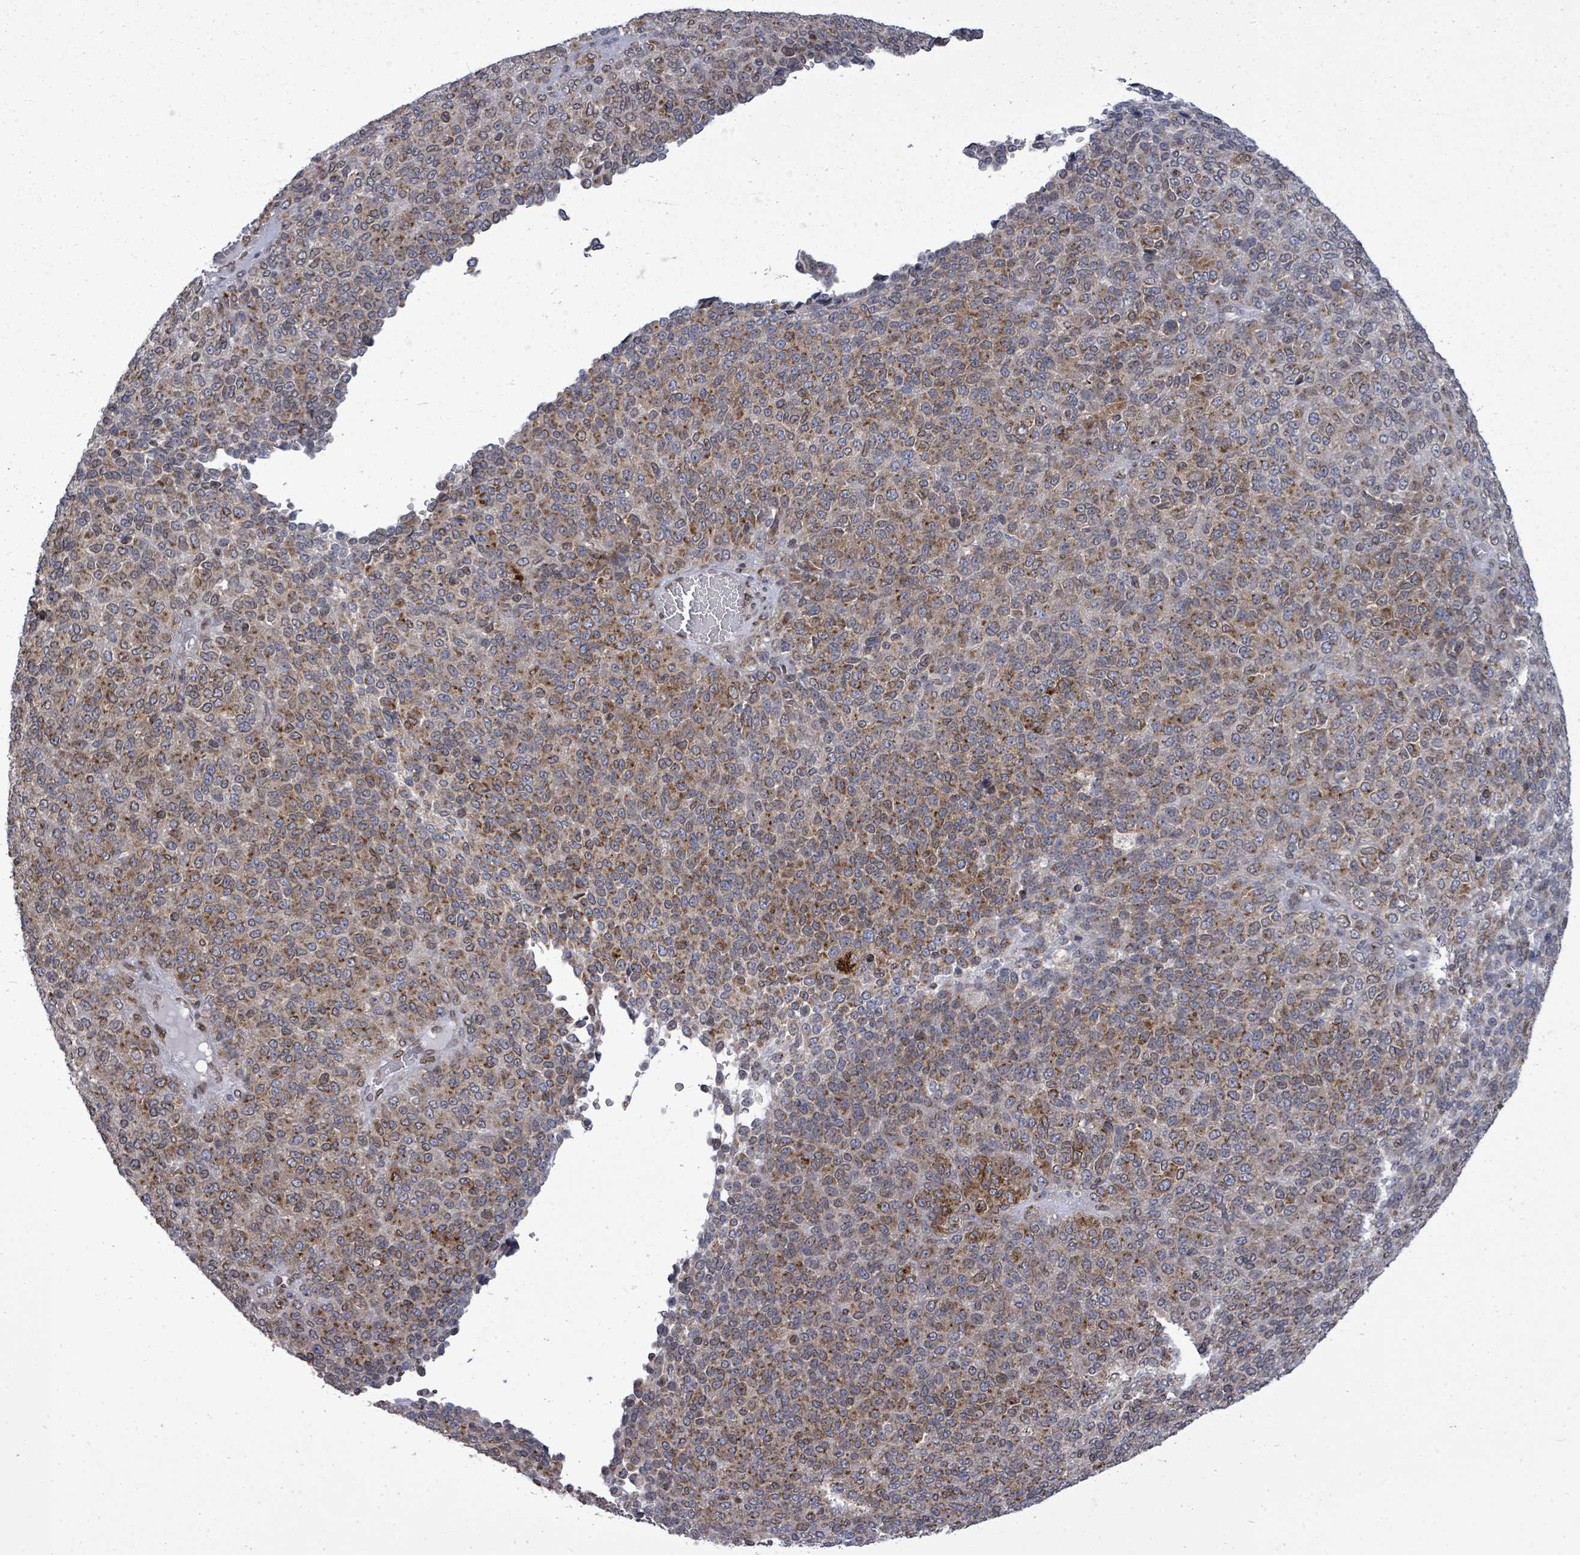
{"staining": {"intensity": "moderate", "quantity": ">75%", "location": "cytoplasmic/membranous"}, "tissue": "melanoma", "cell_type": "Tumor cells", "image_type": "cancer", "snomed": [{"axis": "morphology", "description": "Malignant melanoma, Metastatic site"}, {"axis": "topography", "description": "Brain"}], "caption": "This is an image of immunohistochemistry staining of malignant melanoma (metastatic site), which shows moderate expression in the cytoplasmic/membranous of tumor cells.", "gene": "ARFGAP1", "patient": {"sex": "female", "age": 56}}